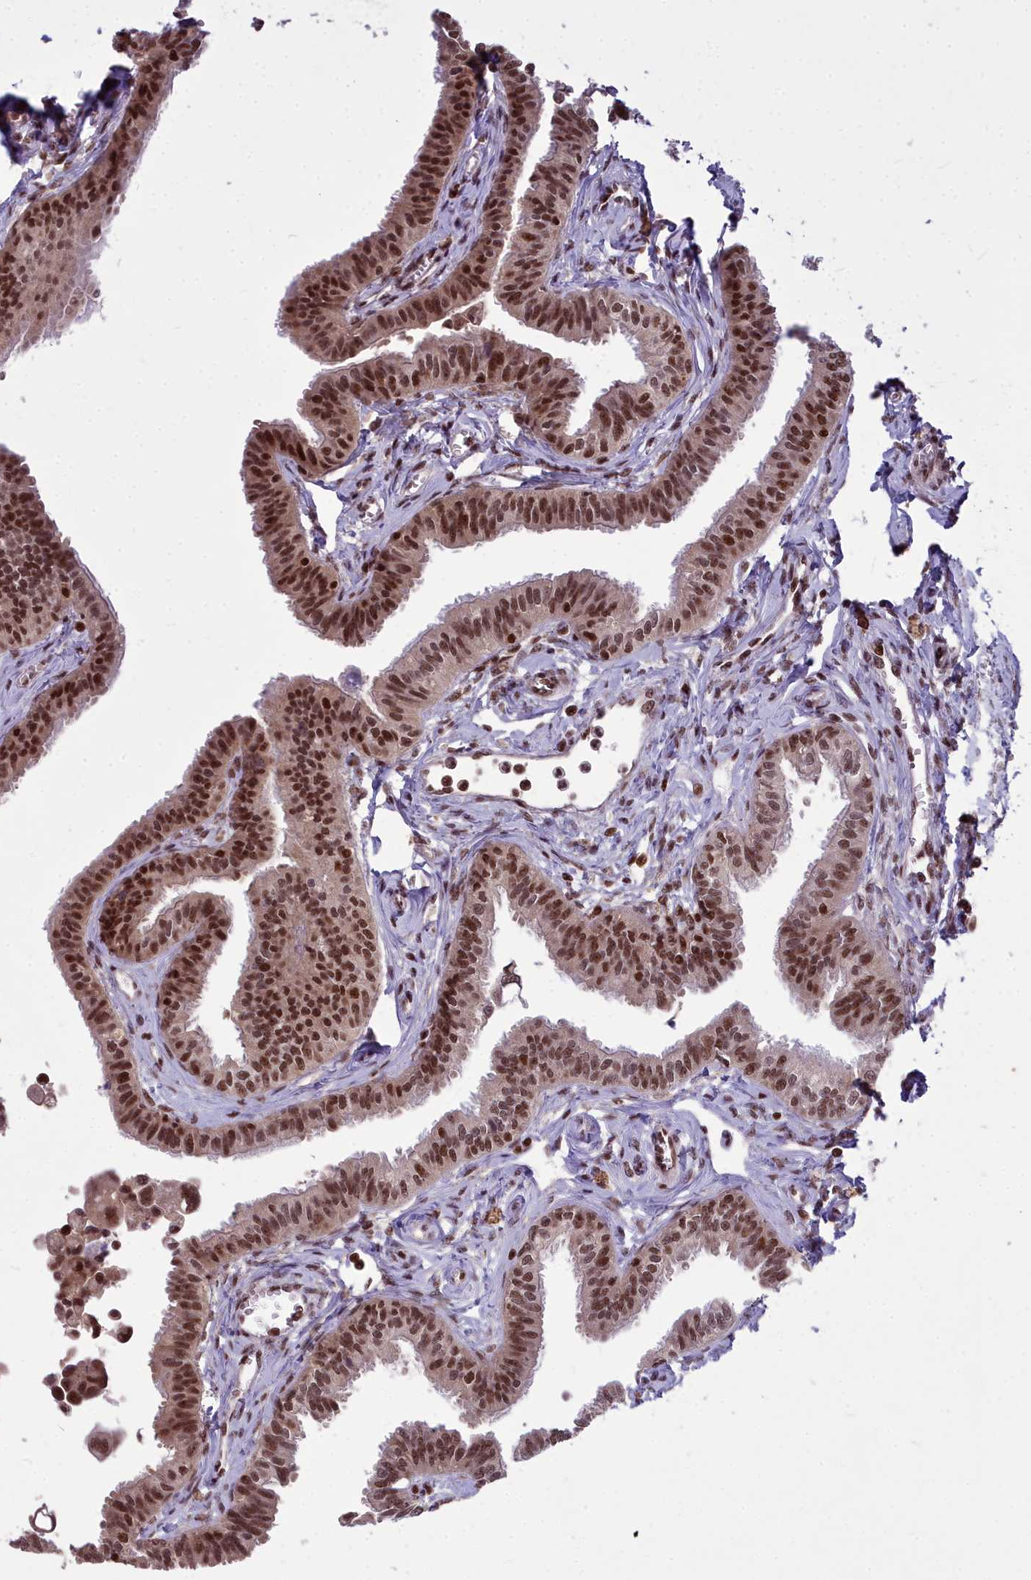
{"staining": {"intensity": "strong", "quantity": ">75%", "location": "nuclear"}, "tissue": "fallopian tube", "cell_type": "Glandular cells", "image_type": "normal", "snomed": [{"axis": "morphology", "description": "Normal tissue, NOS"}, {"axis": "morphology", "description": "Carcinoma, NOS"}, {"axis": "topography", "description": "Fallopian tube"}, {"axis": "topography", "description": "Ovary"}], "caption": "Fallopian tube stained for a protein reveals strong nuclear positivity in glandular cells.", "gene": "GMEB1", "patient": {"sex": "female", "age": 59}}